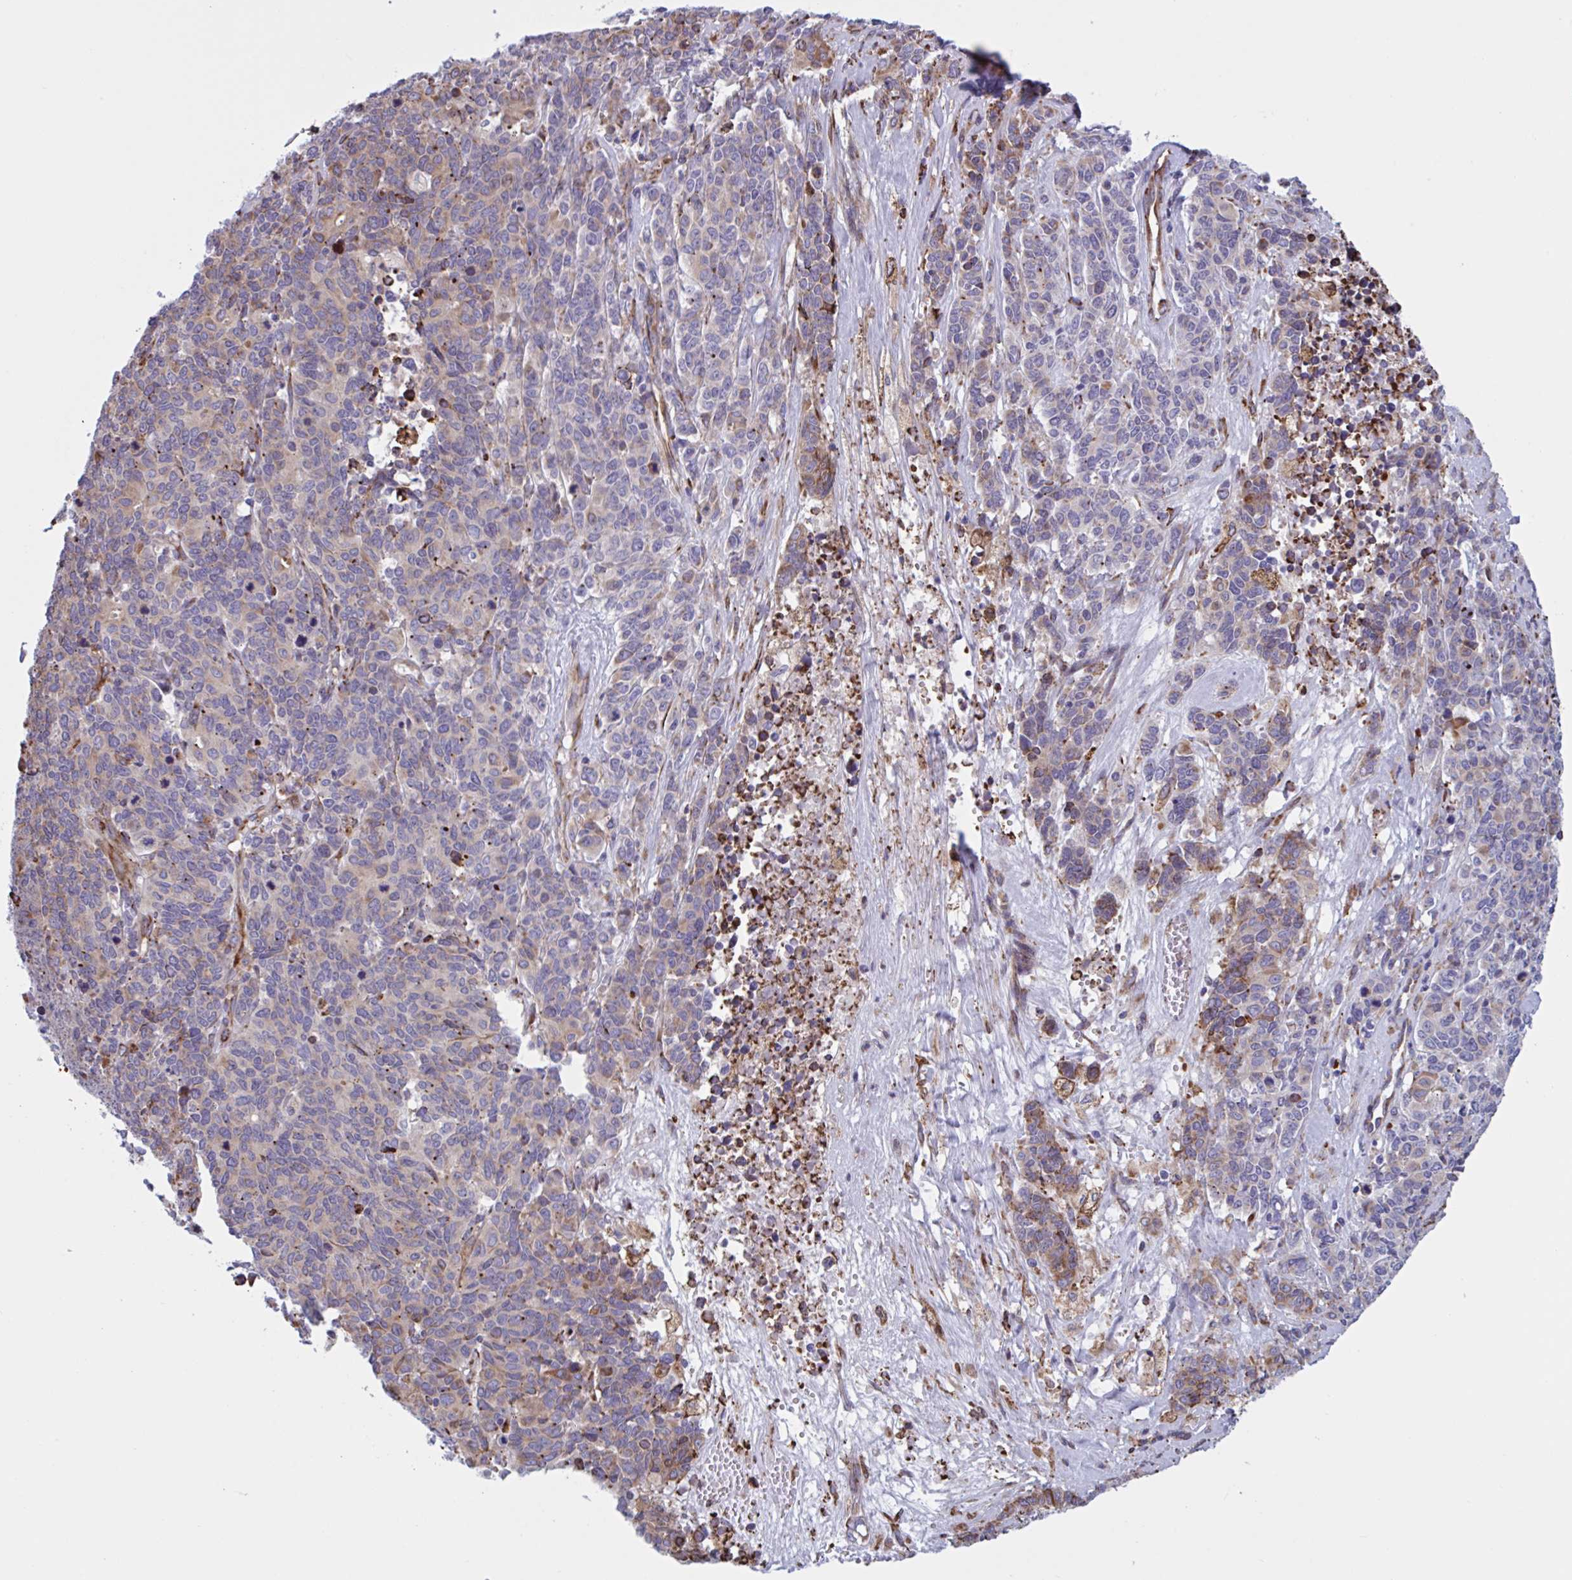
{"staining": {"intensity": "weak", "quantity": "25%-75%", "location": "cytoplasmic/membranous"}, "tissue": "cervical cancer", "cell_type": "Tumor cells", "image_type": "cancer", "snomed": [{"axis": "morphology", "description": "Squamous cell carcinoma, NOS"}, {"axis": "topography", "description": "Cervix"}], "caption": "There is low levels of weak cytoplasmic/membranous positivity in tumor cells of cervical cancer, as demonstrated by immunohistochemical staining (brown color).", "gene": "PEAK3", "patient": {"sex": "female", "age": 60}}